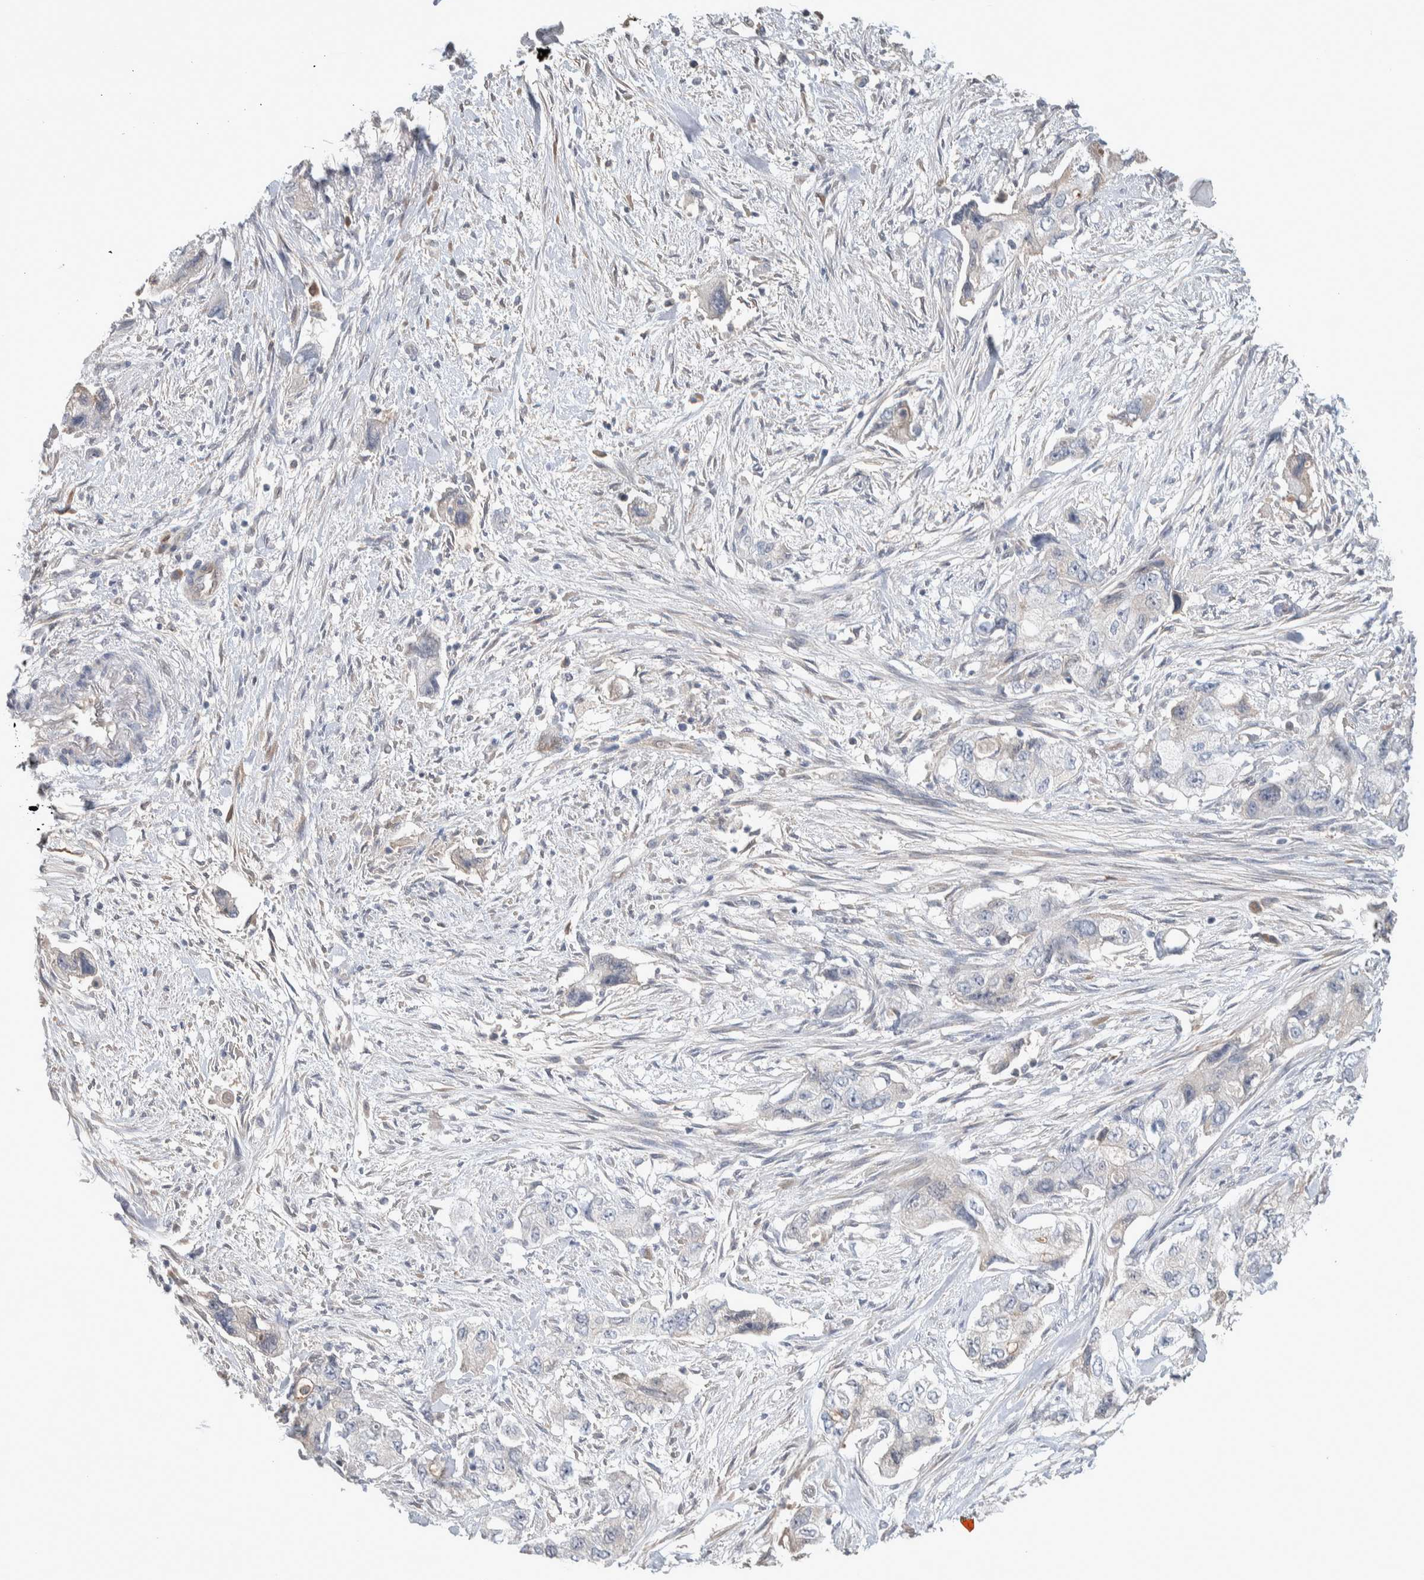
{"staining": {"intensity": "negative", "quantity": "none", "location": "none"}, "tissue": "pancreatic cancer", "cell_type": "Tumor cells", "image_type": "cancer", "snomed": [{"axis": "morphology", "description": "Adenocarcinoma, NOS"}, {"axis": "topography", "description": "Pancreas"}], "caption": "This is an immunohistochemistry (IHC) photomicrograph of human pancreatic cancer. There is no expression in tumor cells.", "gene": "DEPTOR", "patient": {"sex": "female", "age": 73}}